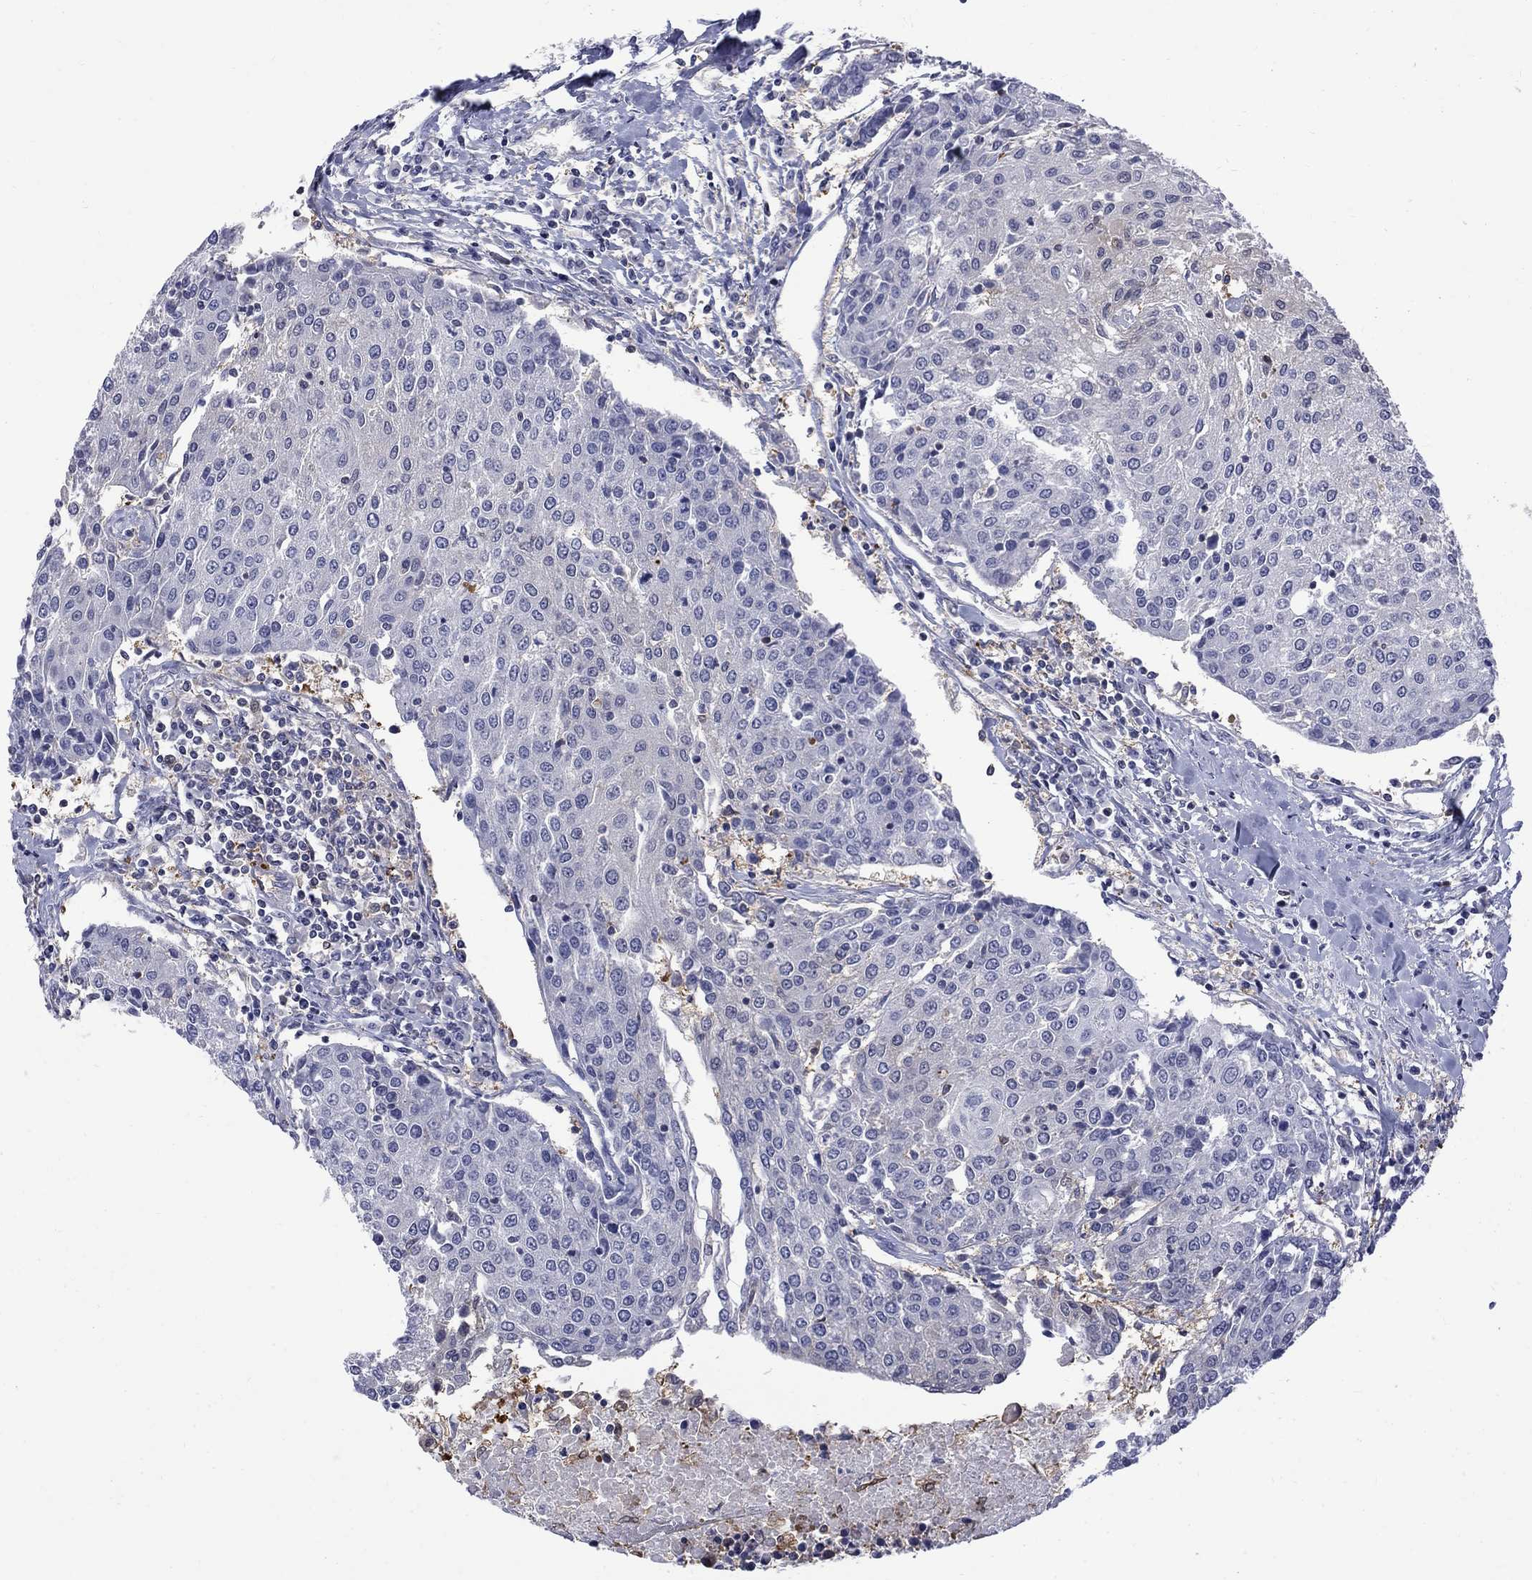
{"staining": {"intensity": "negative", "quantity": "none", "location": "none"}, "tissue": "urothelial cancer", "cell_type": "Tumor cells", "image_type": "cancer", "snomed": [{"axis": "morphology", "description": "Urothelial carcinoma, High grade"}, {"axis": "topography", "description": "Urinary bladder"}], "caption": "The photomicrograph demonstrates no staining of tumor cells in high-grade urothelial carcinoma.", "gene": "HKDC1", "patient": {"sex": "female", "age": 85}}